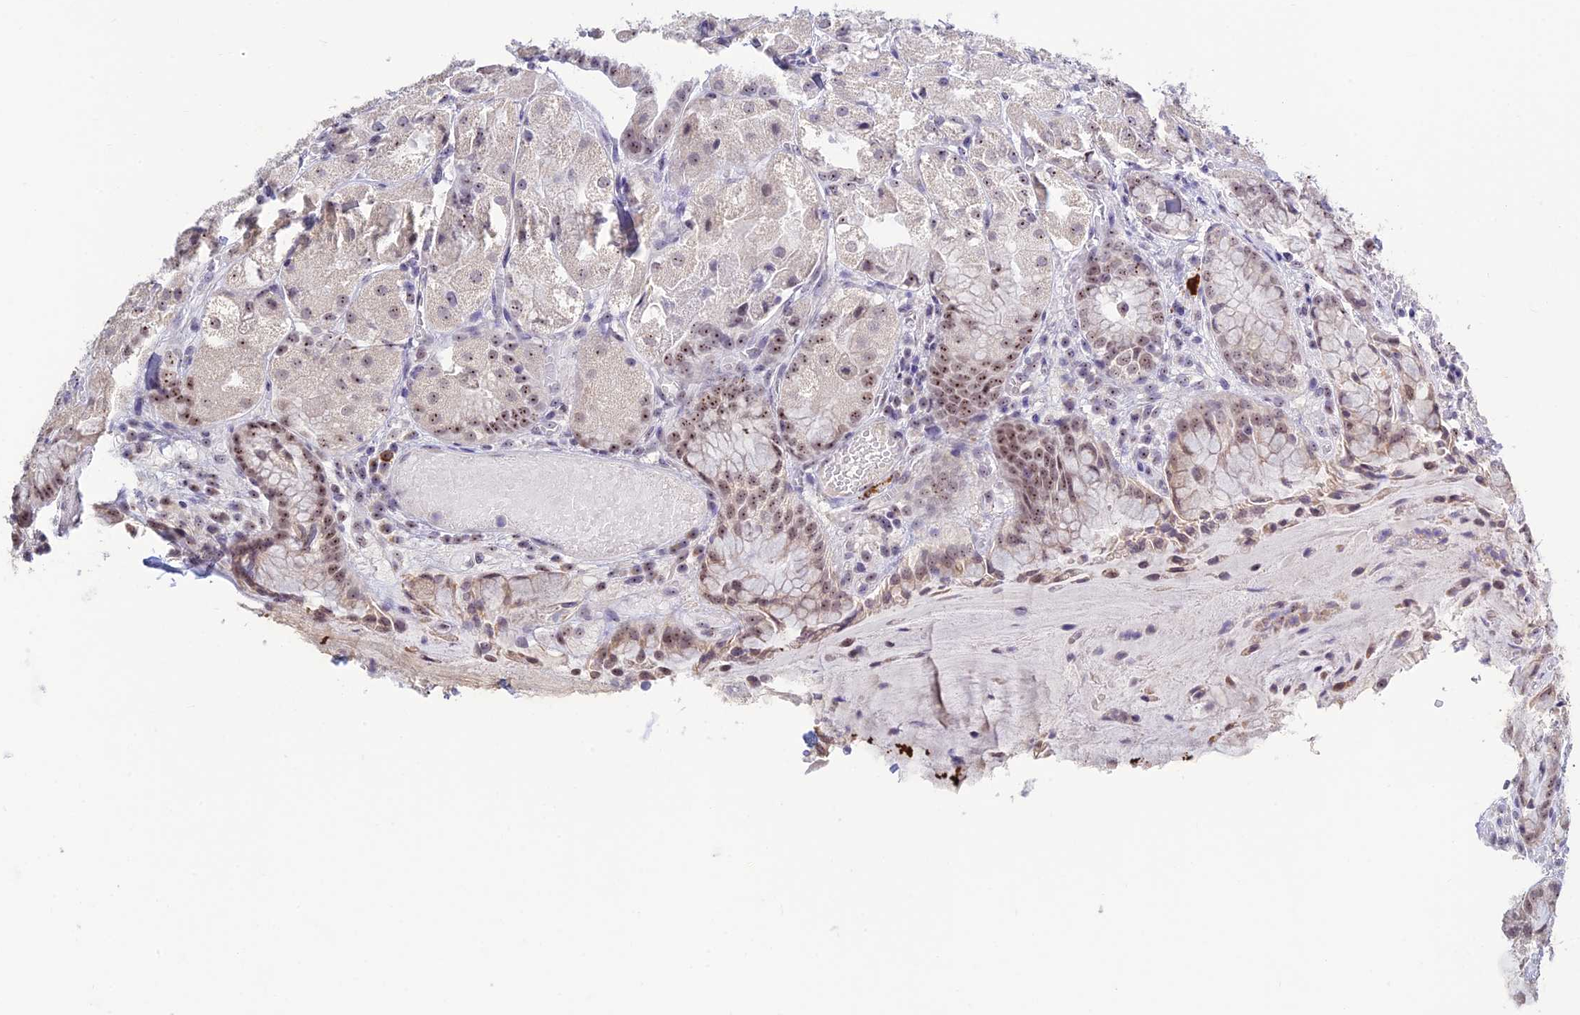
{"staining": {"intensity": "weak", "quantity": "25%-75%", "location": "nuclear"}, "tissue": "stomach", "cell_type": "Glandular cells", "image_type": "normal", "snomed": [{"axis": "morphology", "description": "Normal tissue, NOS"}, {"axis": "topography", "description": "Stomach, upper"}], "caption": "Human stomach stained for a protein (brown) demonstrates weak nuclear positive positivity in approximately 25%-75% of glandular cells.", "gene": "POLR1G", "patient": {"sex": "male", "age": 72}}